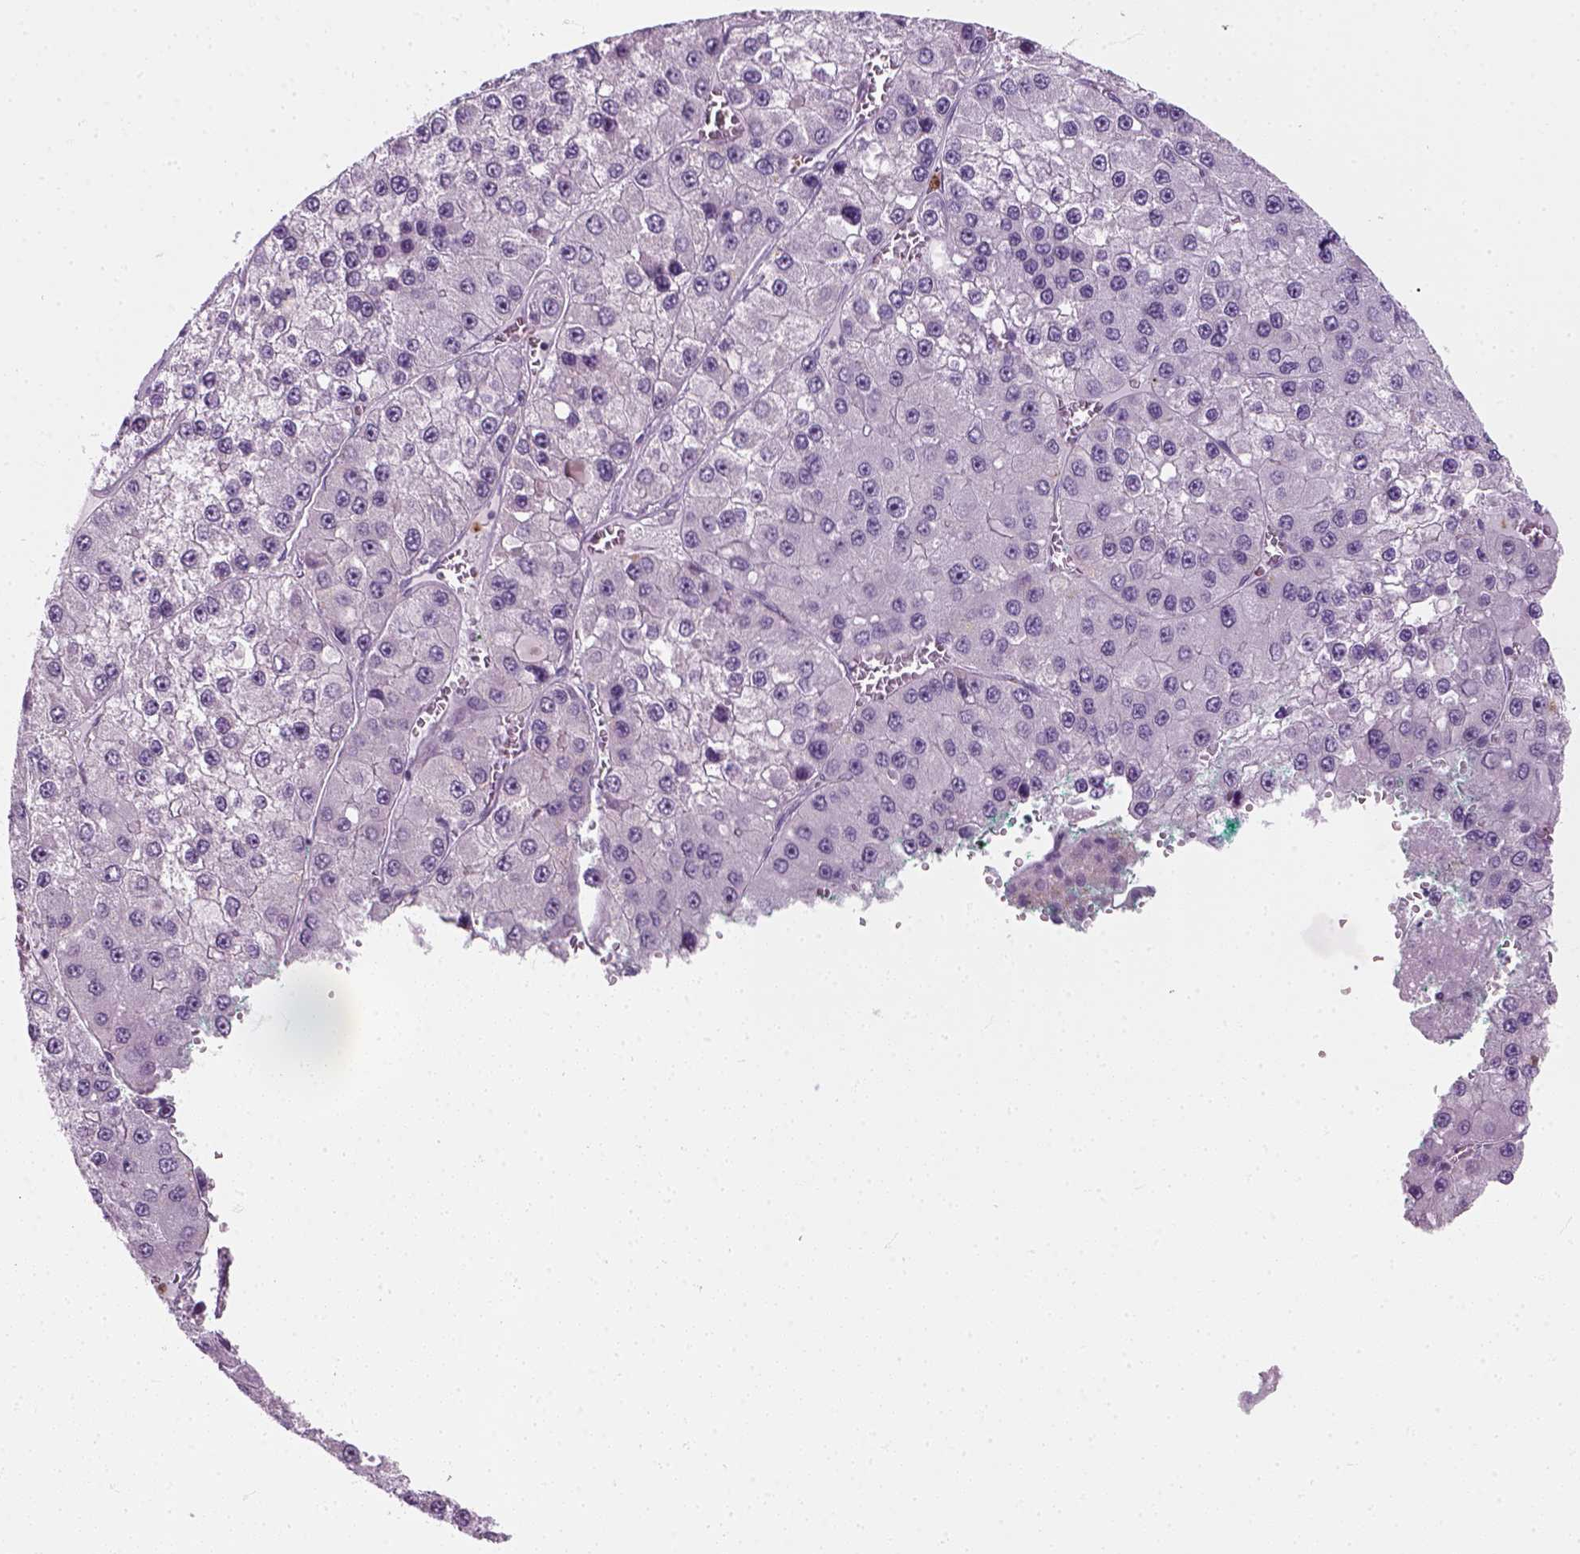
{"staining": {"intensity": "negative", "quantity": "none", "location": "none"}, "tissue": "liver cancer", "cell_type": "Tumor cells", "image_type": "cancer", "snomed": [{"axis": "morphology", "description": "Carcinoma, Hepatocellular, NOS"}, {"axis": "topography", "description": "Liver"}], "caption": "High power microscopy histopathology image of an immunohistochemistry histopathology image of liver cancer (hepatocellular carcinoma), revealing no significant expression in tumor cells.", "gene": "IL4", "patient": {"sex": "female", "age": 73}}